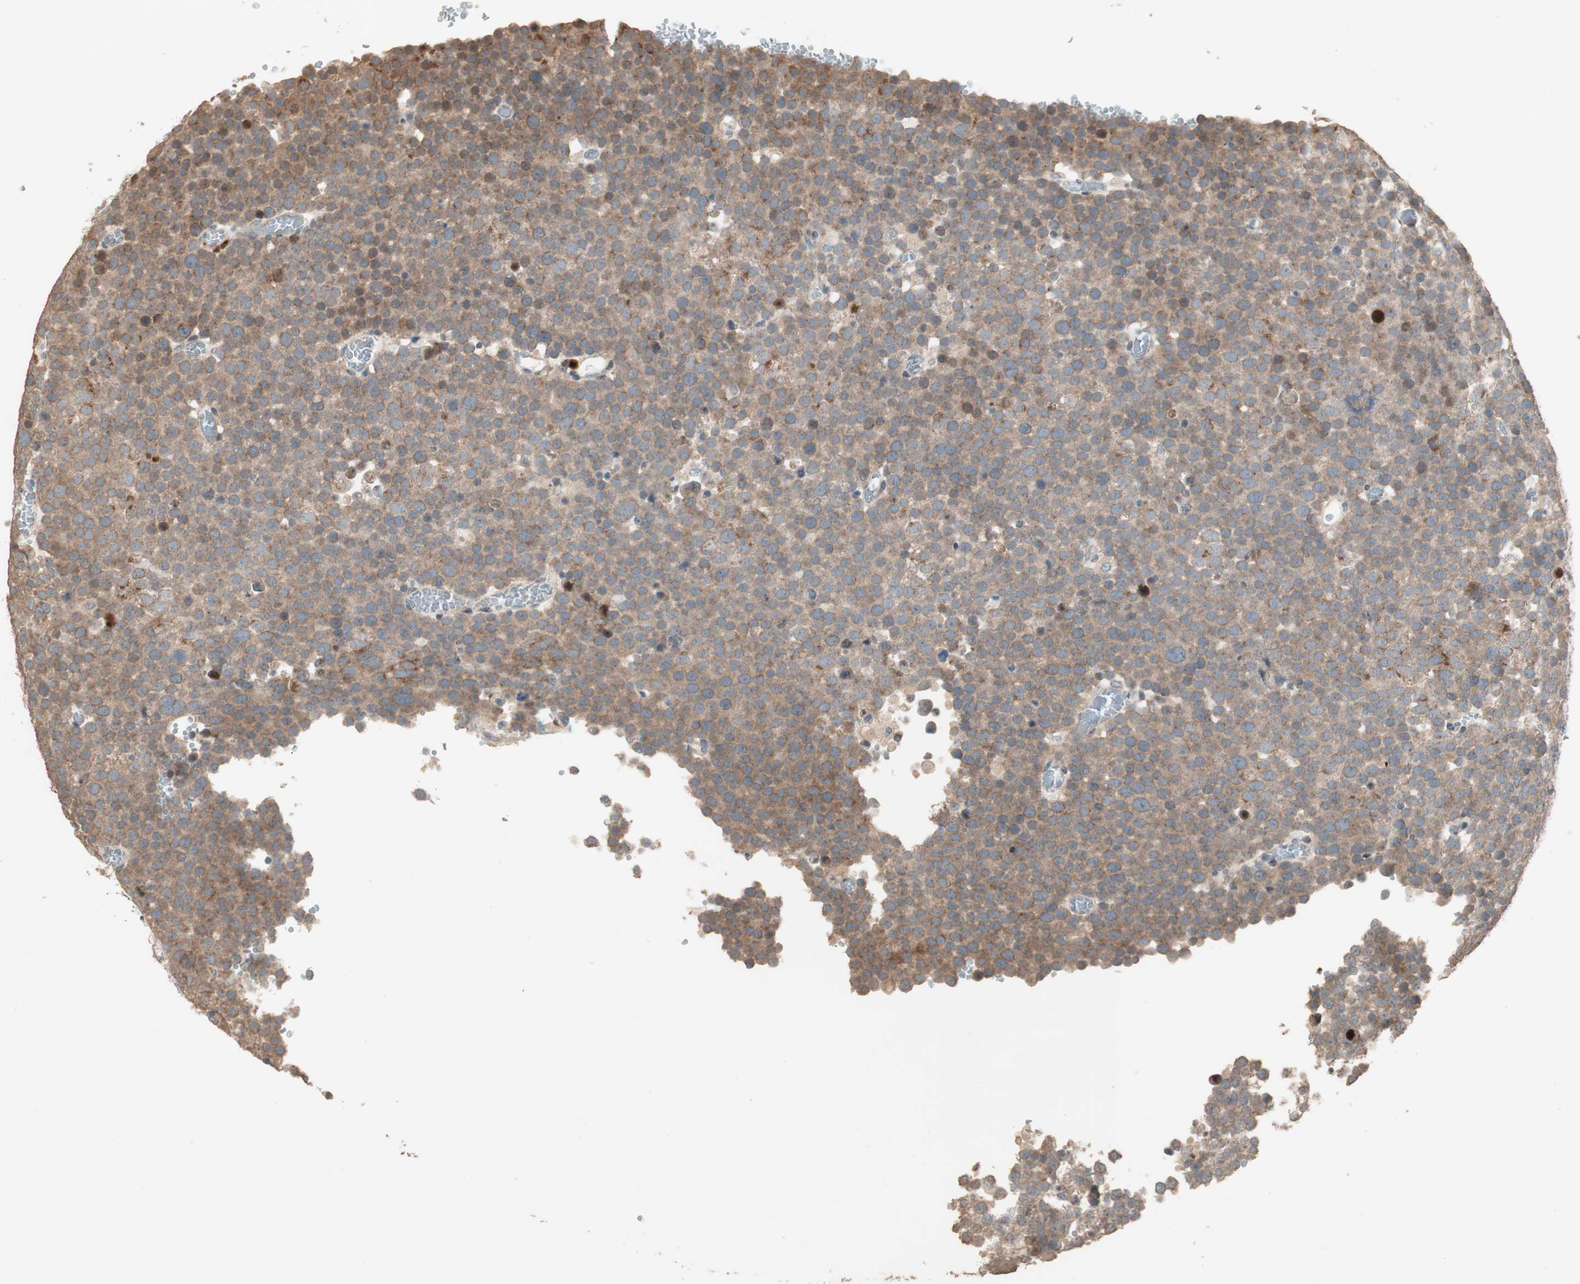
{"staining": {"intensity": "moderate", "quantity": ">75%", "location": "cytoplasmic/membranous"}, "tissue": "testis cancer", "cell_type": "Tumor cells", "image_type": "cancer", "snomed": [{"axis": "morphology", "description": "Seminoma, NOS"}, {"axis": "topography", "description": "Testis"}], "caption": "The image reveals a brown stain indicating the presence of a protein in the cytoplasmic/membranous of tumor cells in testis seminoma.", "gene": "RARRES1", "patient": {"sex": "male", "age": 71}}